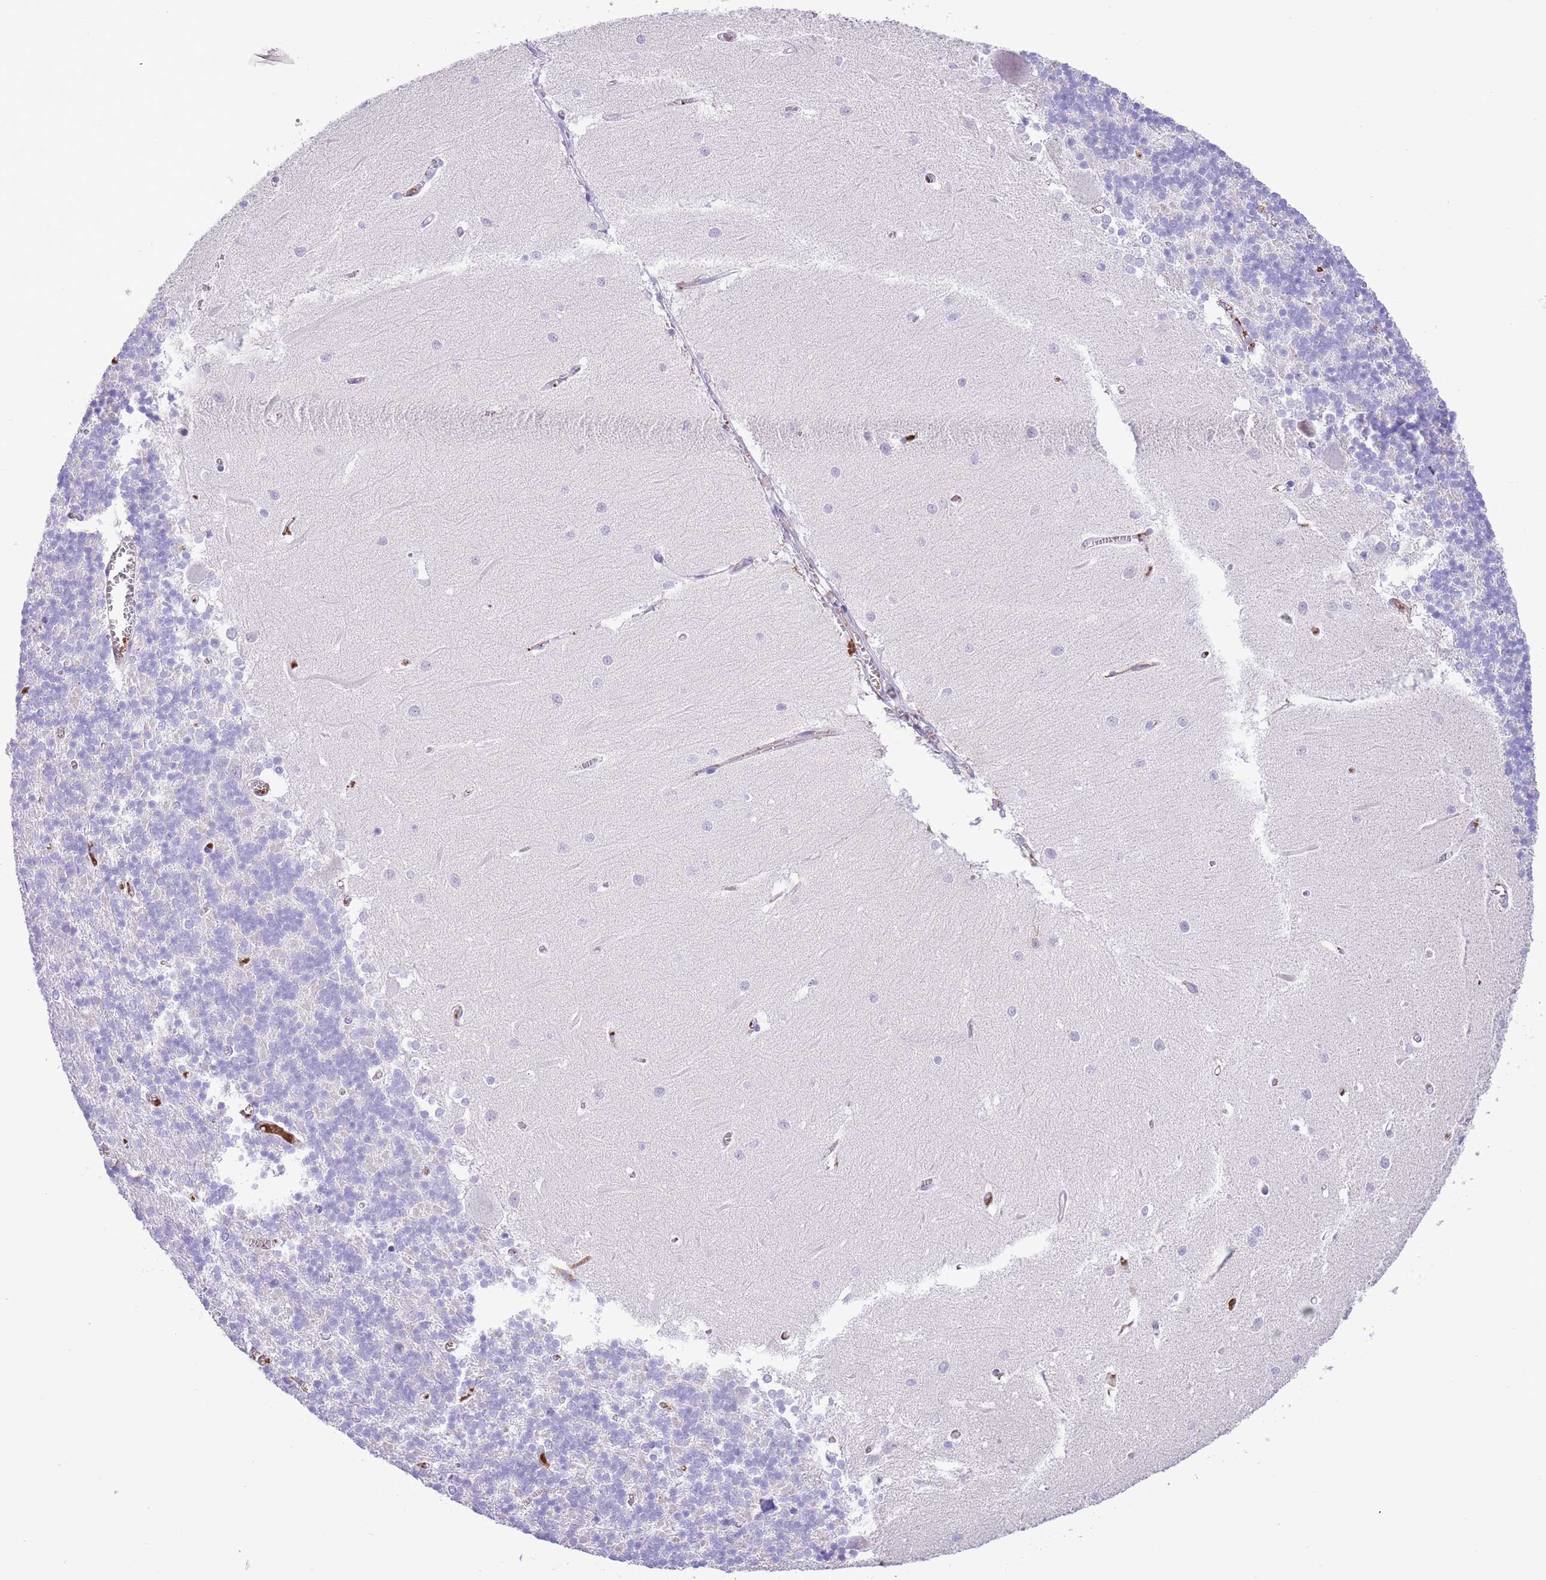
{"staining": {"intensity": "negative", "quantity": "none", "location": "none"}, "tissue": "cerebellum", "cell_type": "Cells in granular layer", "image_type": "normal", "snomed": [{"axis": "morphology", "description": "Normal tissue, NOS"}, {"axis": "topography", "description": "Cerebellum"}], "caption": "Micrograph shows no protein positivity in cells in granular layer of normal cerebellum.", "gene": "IGF1", "patient": {"sex": "male", "age": 37}}